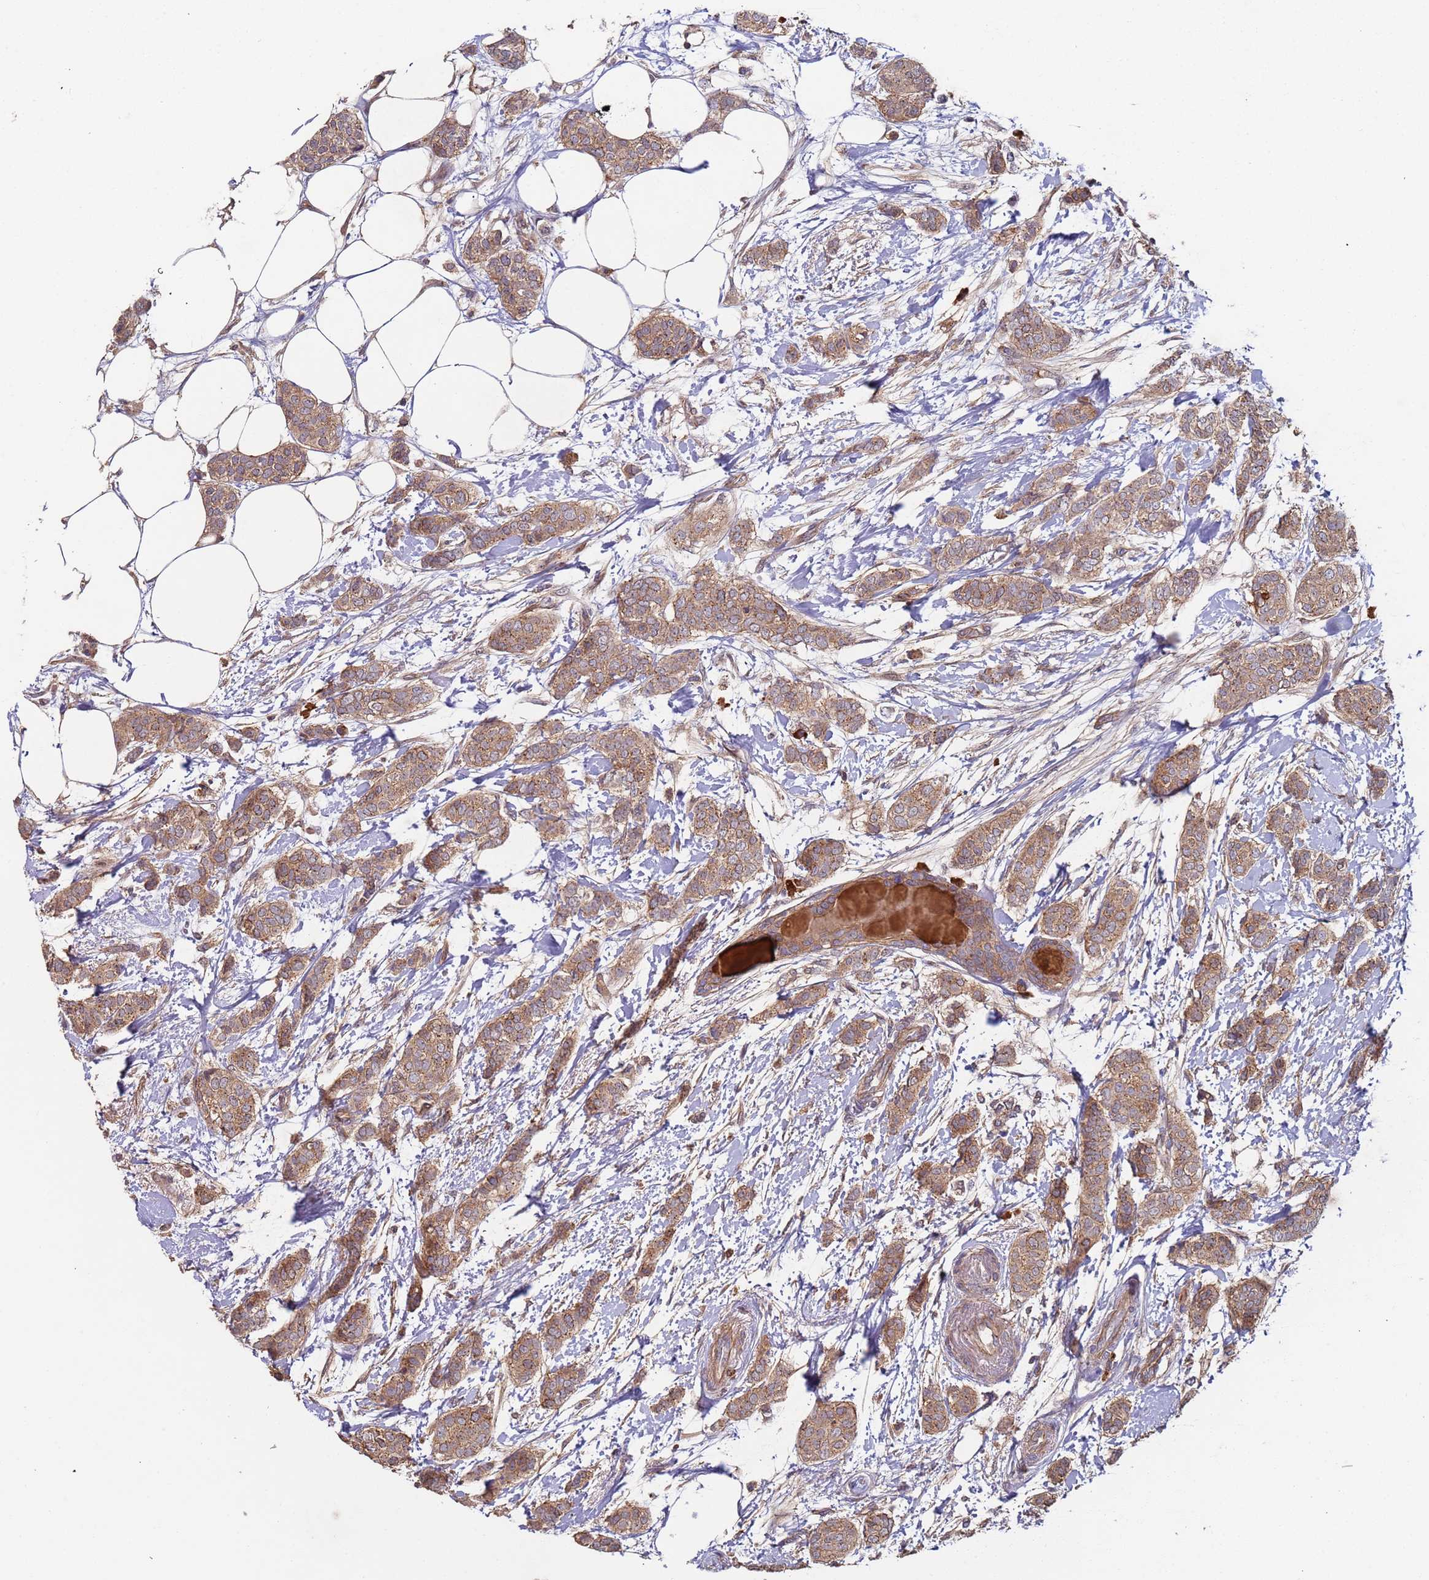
{"staining": {"intensity": "moderate", "quantity": ">75%", "location": "cytoplasmic/membranous"}, "tissue": "breast cancer", "cell_type": "Tumor cells", "image_type": "cancer", "snomed": [{"axis": "morphology", "description": "Duct carcinoma"}, {"axis": "topography", "description": "Breast"}], "caption": "A high-resolution micrograph shows IHC staining of breast infiltrating ductal carcinoma, which demonstrates moderate cytoplasmic/membranous expression in approximately >75% of tumor cells.", "gene": "KANSL1L", "patient": {"sex": "female", "age": 72}}